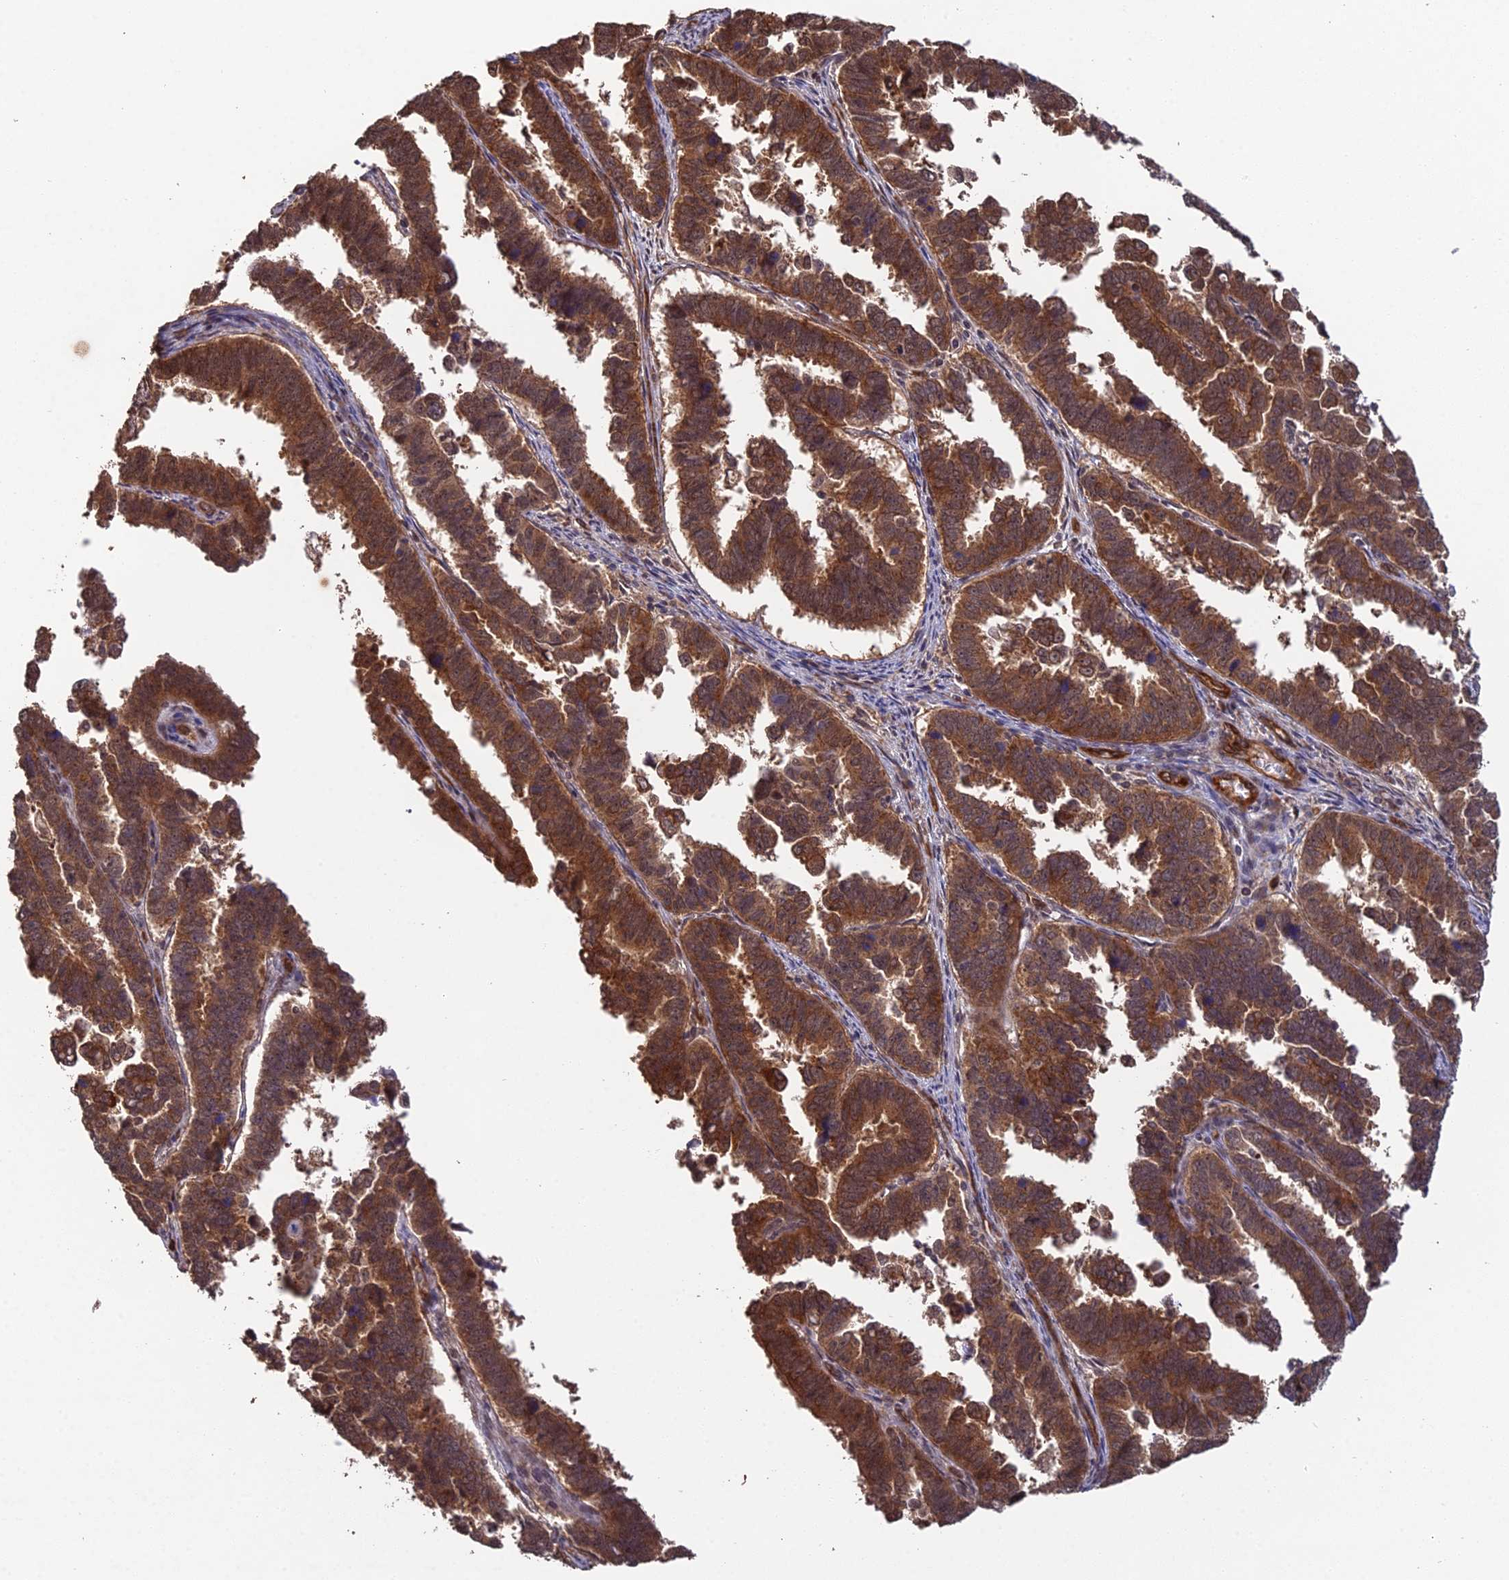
{"staining": {"intensity": "strong", "quantity": ">75%", "location": "cytoplasmic/membranous"}, "tissue": "endometrial cancer", "cell_type": "Tumor cells", "image_type": "cancer", "snomed": [{"axis": "morphology", "description": "Adenocarcinoma, NOS"}, {"axis": "topography", "description": "Endometrium"}], "caption": "Immunohistochemistry (IHC) micrograph of neoplastic tissue: adenocarcinoma (endometrial) stained using immunohistochemistry (IHC) demonstrates high levels of strong protein expression localized specifically in the cytoplasmic/membranous of tumor cells, appearing as a cytoplasmic/membranous brown color.", "gene": "RALGAPA2", "patient": {"sex": "female", "age": 75}}